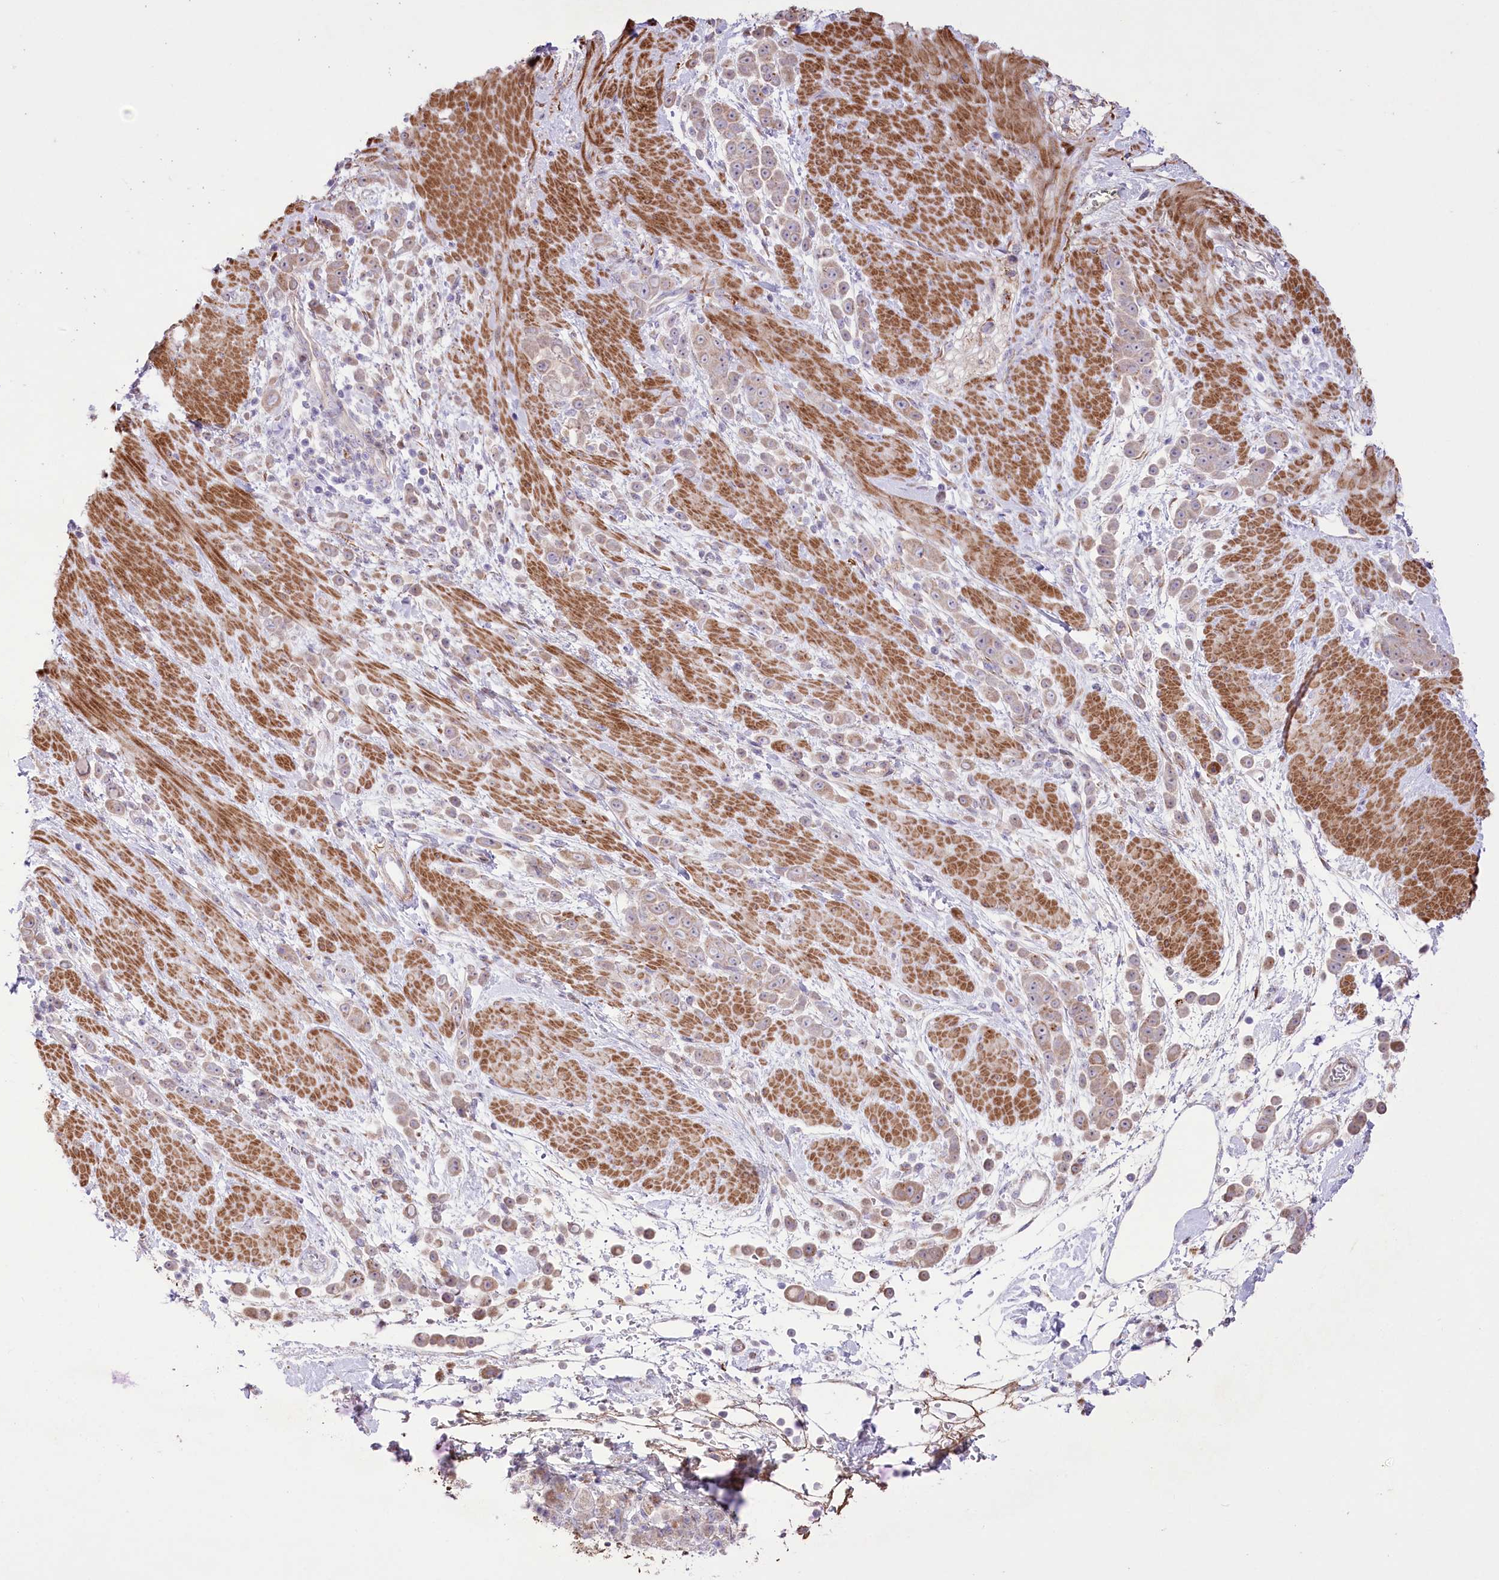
{"staining": {"intensity": "weak", "quantity": "25%-75%", "location": "cytoplasmic/membranous"}, "tissue": "pancreatic cancer", "cell_type": "Tumor cells", "image_type": "cancer", "snomed": [{"axis": "morphology", "description": "Normal tissue, NOS"}, {"axis": "morphology", "description": "Adenocarcinoma, NOS"}, {"axis": "topography", "description": "Pancreas"}], "caption": "Protein staining demonstrates weak cytoplasmic/membranous positivity in approximately 25%-75% of tumor cells in pancreatic cancer (adenocarcinoma).", "gene": "RNF24", "patient": {"sex": "female", "age": 64}}